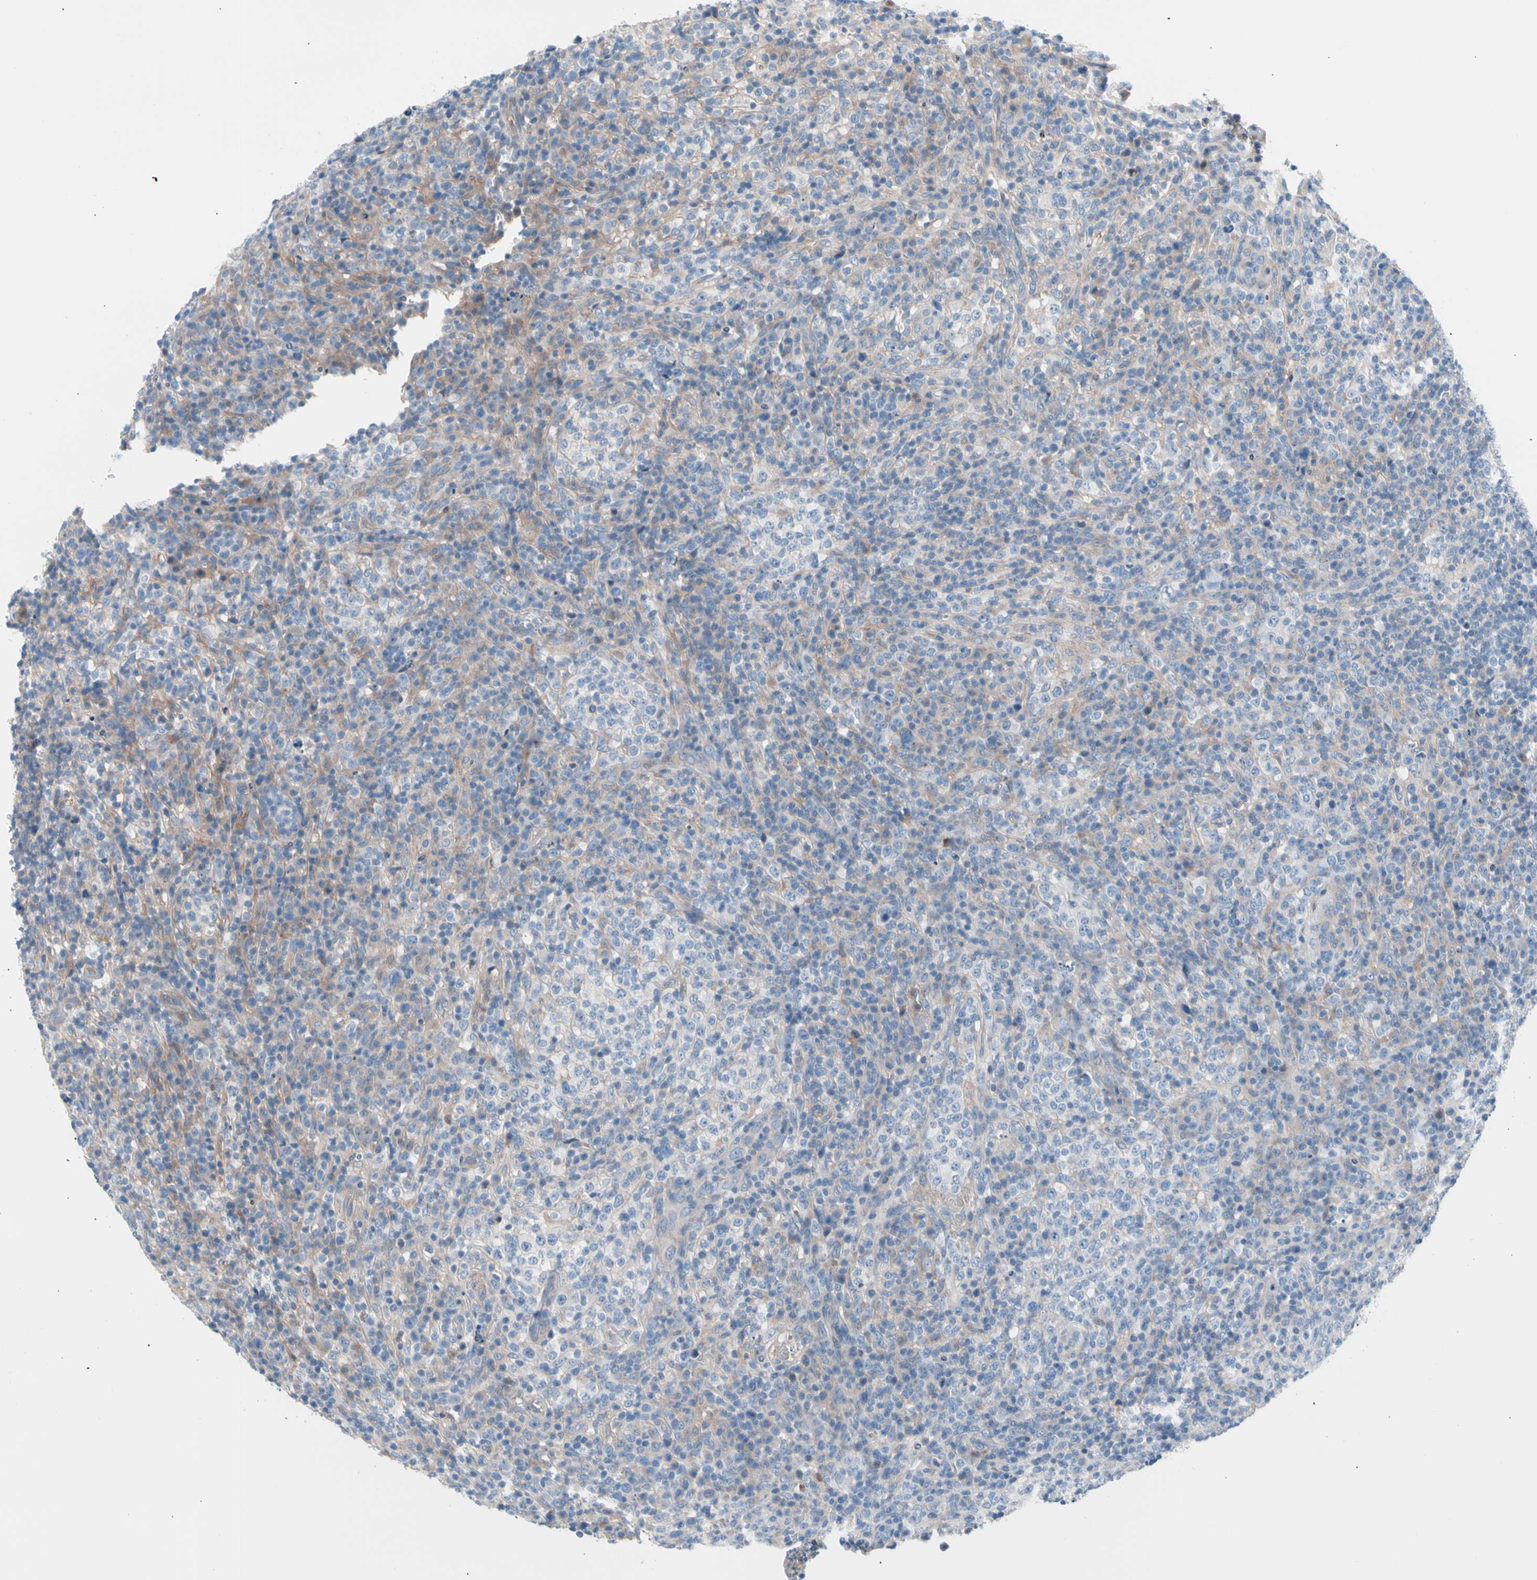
{"staining": {"intensity": "negative", "quantity": "none", "location": "none"}, "tissue": "lymphoma", "cell_type": "Tumor cells", "image_type": "cancer", "snomed": [{"axis": "morphology", "description": "Malignant lymphoma, non-Hodgkin's type, High grade"}, {"axis": "topography", "description": "Lymph node"}], "caption": "Immunohistochemical staining of lymphoma displays no significant staining in tumor cells. (DAB IHC with hematoxylin counter stain).", "gene": "CASQ1", "patient": {"sex": "female", "age": 76}}